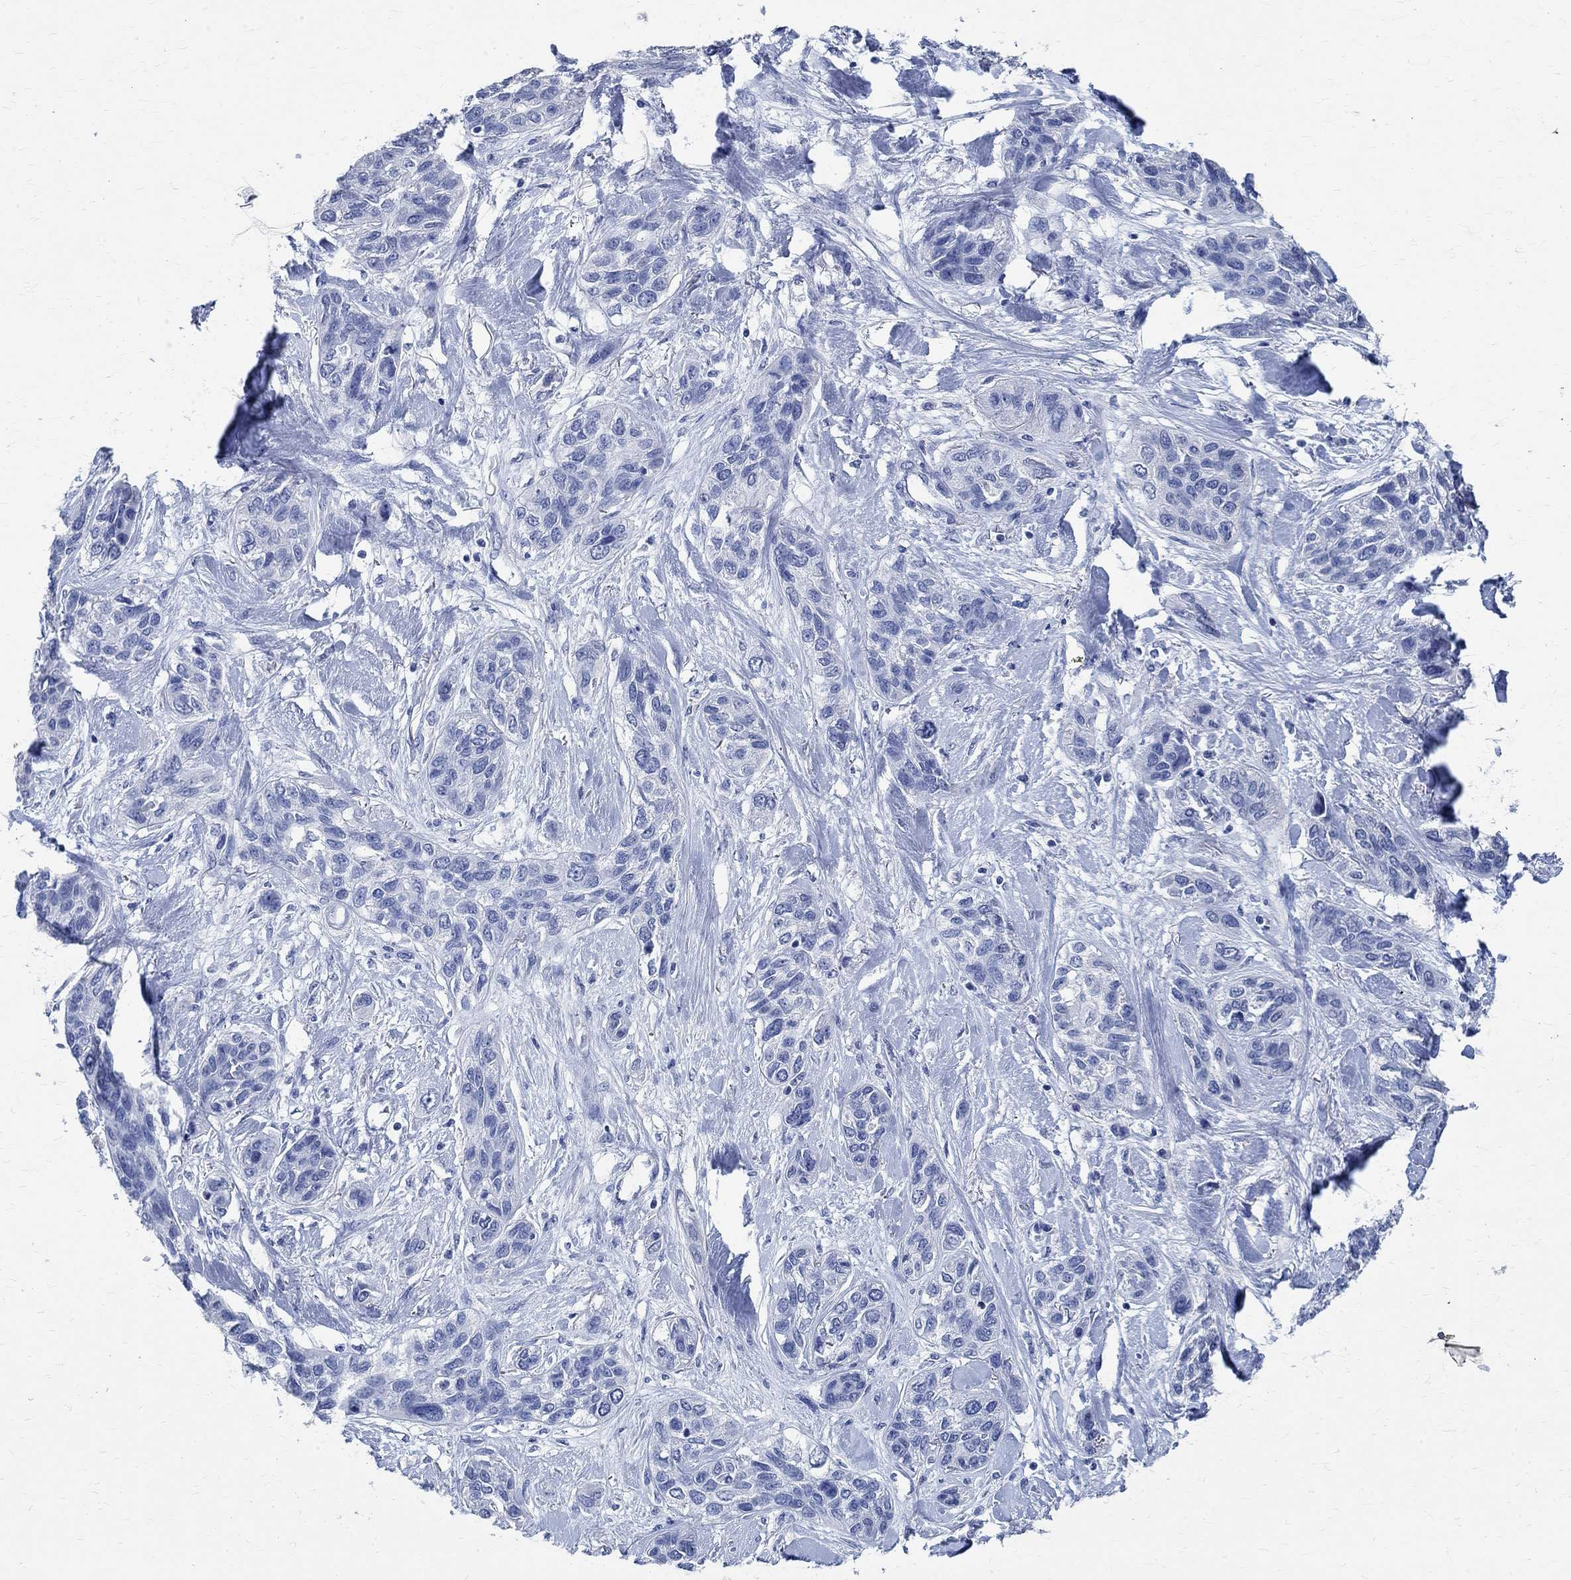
{"staining": {"intensity": "negative", "quantity": "none", "location": "none"}, "tissue": "lung cancer", "cell_type": "Tumor cells", "image_type": "cancer", "snomed": [{"axis": "morphology", "description": "Squamous cell carcinoma, NOS"}, {"axis": "topography", "description": "Lung"}], "caption": "Immunohistochemical staining of lung cancer (squamous cell carcinoma) demonstrates no significant expression in tumor cells.", "gene": "TMEM221", "patient": {"sex": "female", "age": 70}}